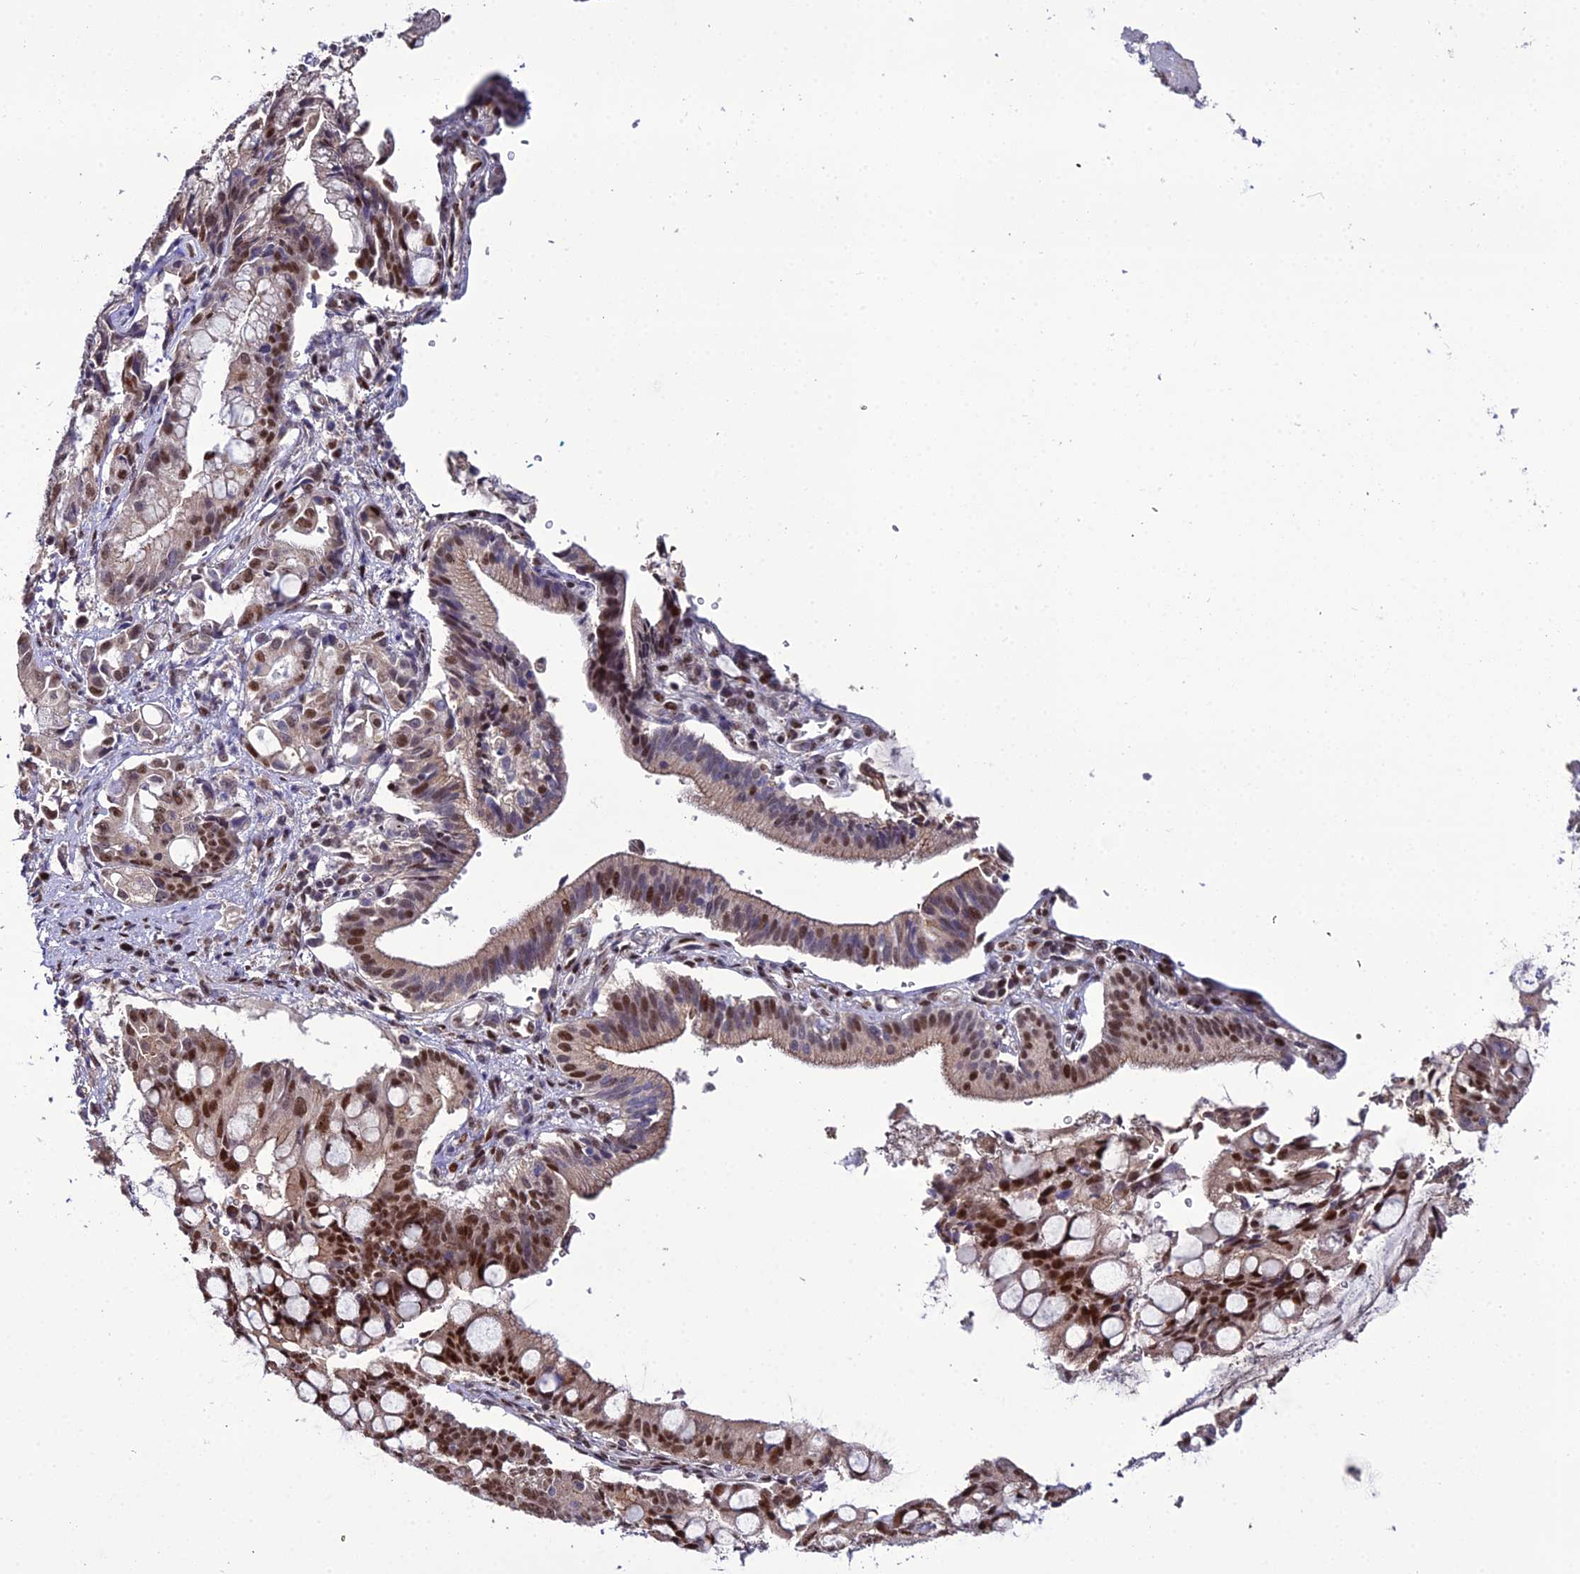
{"staining": {"intensity": "strong", "quantity": "25%-75%", "location": "nuclear"}, "tissue": "pancreatic cancer", "cell_type": "Tumor cells", "image_type": "cancer", "snomed": [{"axis": "morphology", "description": "Adenocarcinoma, NOS"}, {"axis": "topography", "description": "Pancreas"}], "caption": "IHC (DAB) staining of human pancreatic adenocarcinoma exhibits strong nuclear protein positivity in approximately 25%-75% of tumor cells.", "gene": "ARL2", "patient": {"sex": "male", "age": 68}}